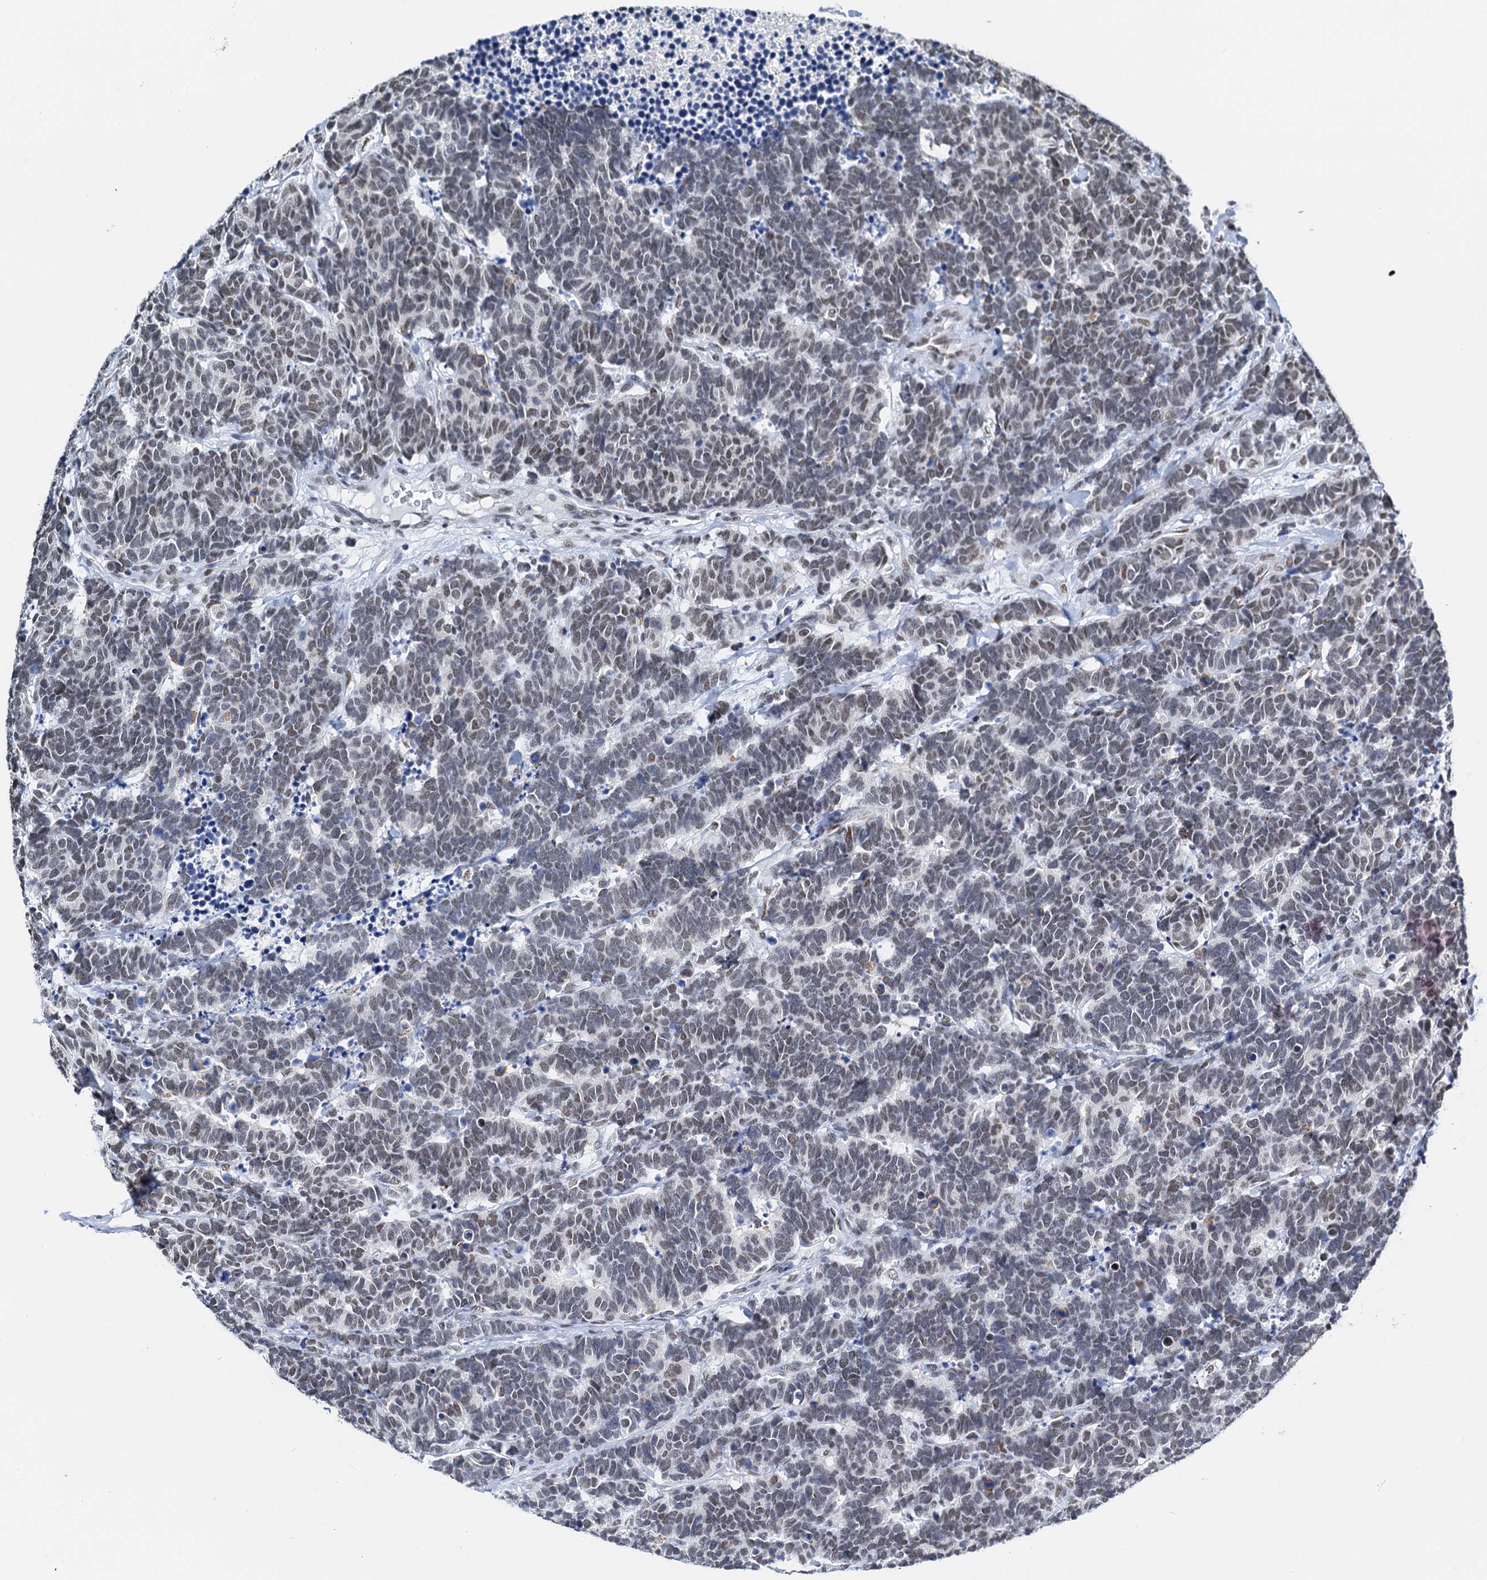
{"staining": {"intensity": "weak", "quantity": "25%-75%", "location": "nuclear"}, "tissue": "carcinoid", "cell_type": "Tumor cells", "image_type": "cancer", "snomed": [{"axis": "morphology", "description": "Carcinoma, NOS"}, {"axis": "morphology", "description": "Carcinoid, malignant, NOS"}, {"axis": "topography", "description": "Urinary bladder"}], "caption": "Carcinoid stained with a protein marker demonstrates weak staining in tumor cells.", "gene": "SLTM", "patient": {"sex": "male", "age": 57}}